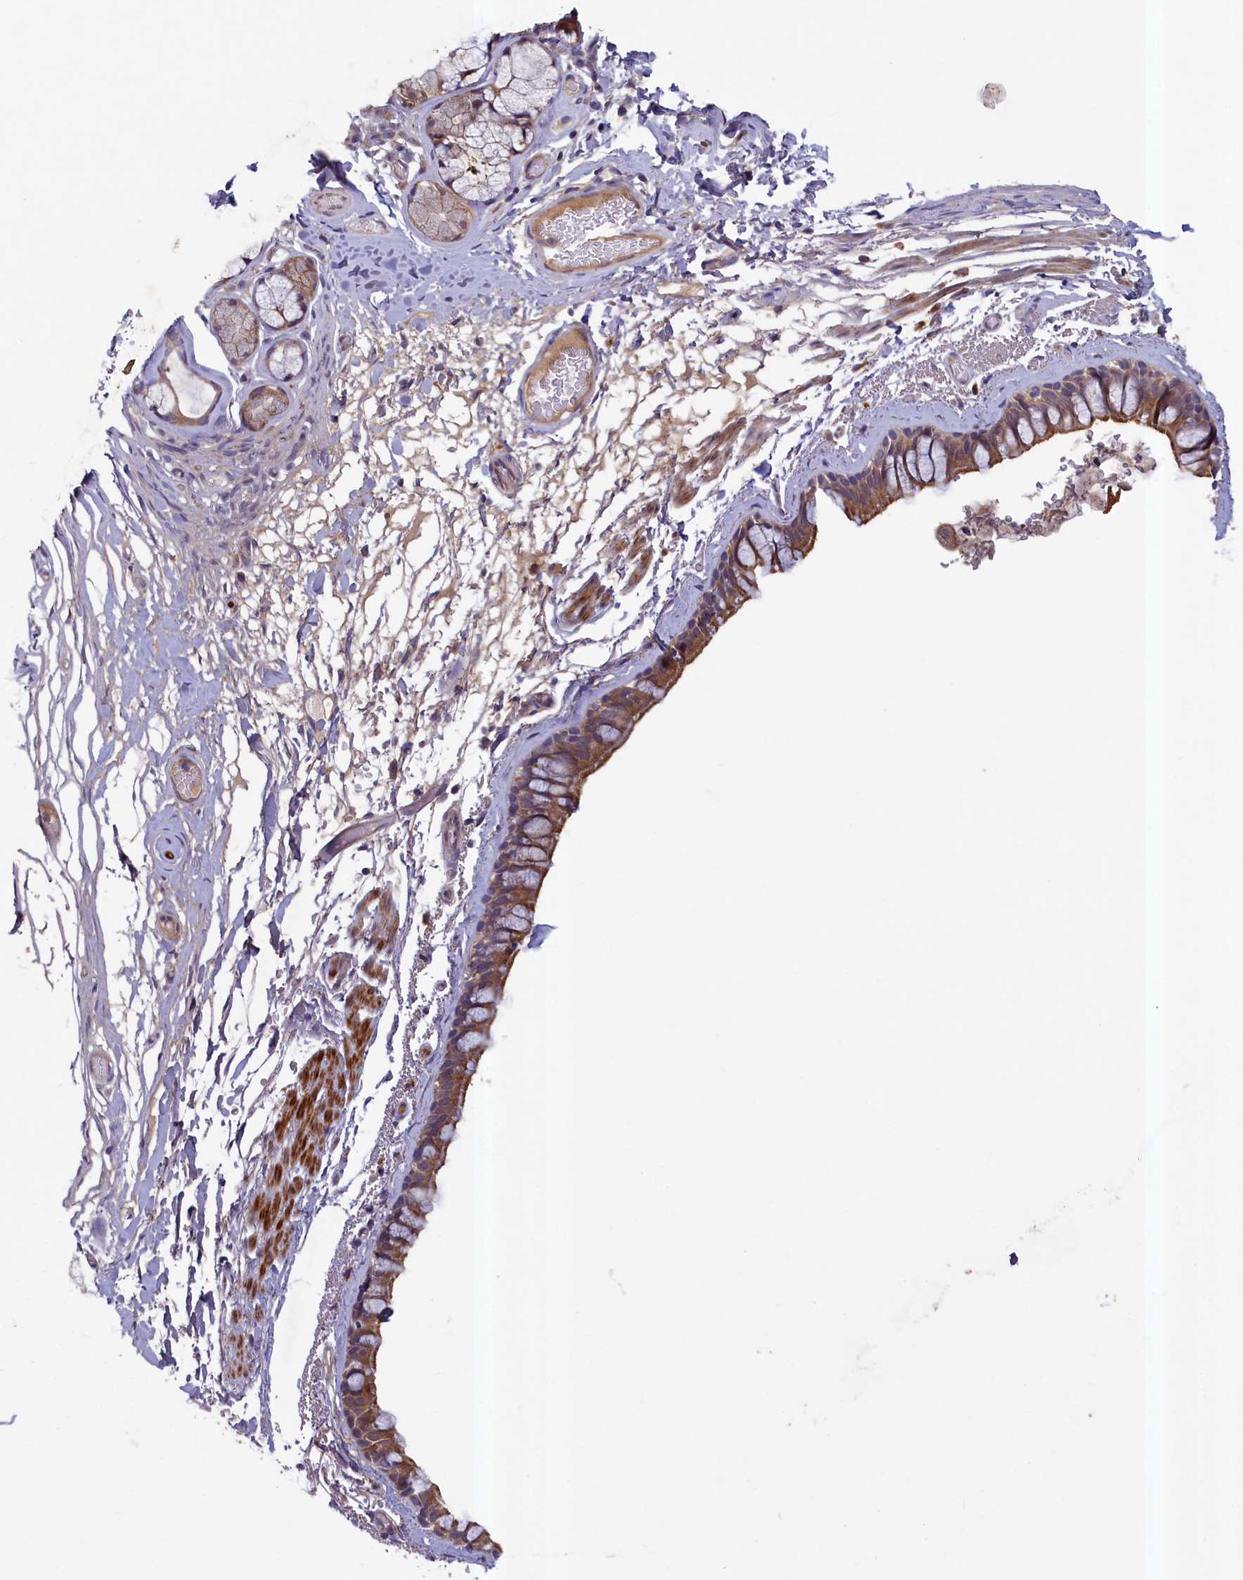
{"staining": {"intensity": "moderate", "quantity": ">75%", "location": "cytoplasmic/membranous"}, "tissue": "bronchus", "cell_type": "Respiratory epithelial cells", "image_type": "normal", "snomed": [{"axis": "morphology", "description": "Normal tissue, NOS"}, {"axis": "topography", "description": "Cartilage tissue"}], "caption": "IHC micrograph of unremarkable bronchus: human bronchus stained using immunohistochemistry exhibits medium levels of moderate protein expression localized specifically in the cytoplasmic/membranous of respiratory epithelial cells, appearing as a cytoplasmic/membranous brown color.", "gene": "NUBP1", "patient": {"sex": "male", "age": 63}}